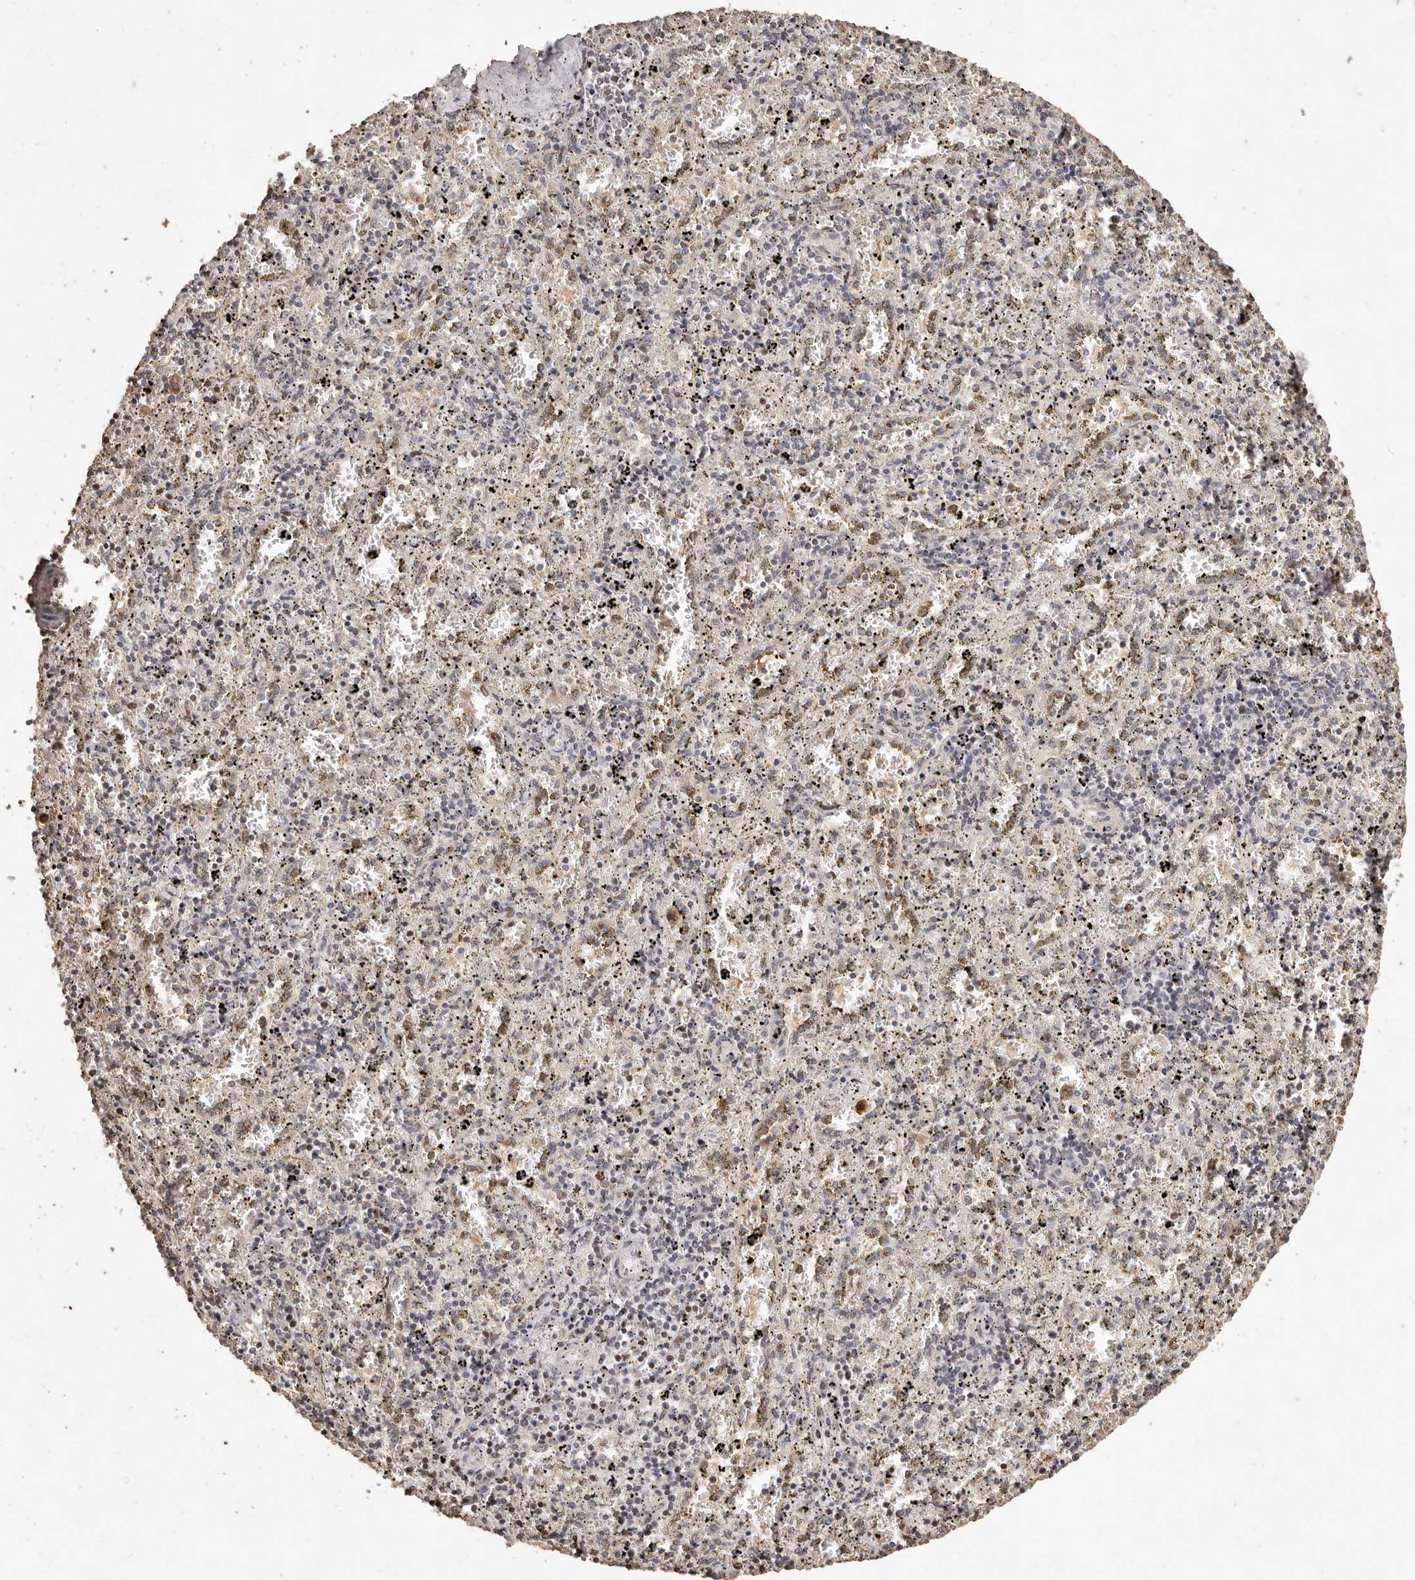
{"staining": {"intensity": "negative", "quantity": "none", "location": "none"}, "tissue": "spleen", "cell_type": "Cells in red pulp", "image_type": "normal", "snomed": [{"axis": "morphology", "description": "Normal tissue, NOS"}, {"axis": "topography", "description": "Spleen"}], "caption": "A micrograph of spleen stained for a protein reveals no brown staining in cells in red pulp.", "gene": "KIF9", "patient": {"sex": "male", "age": 11}}